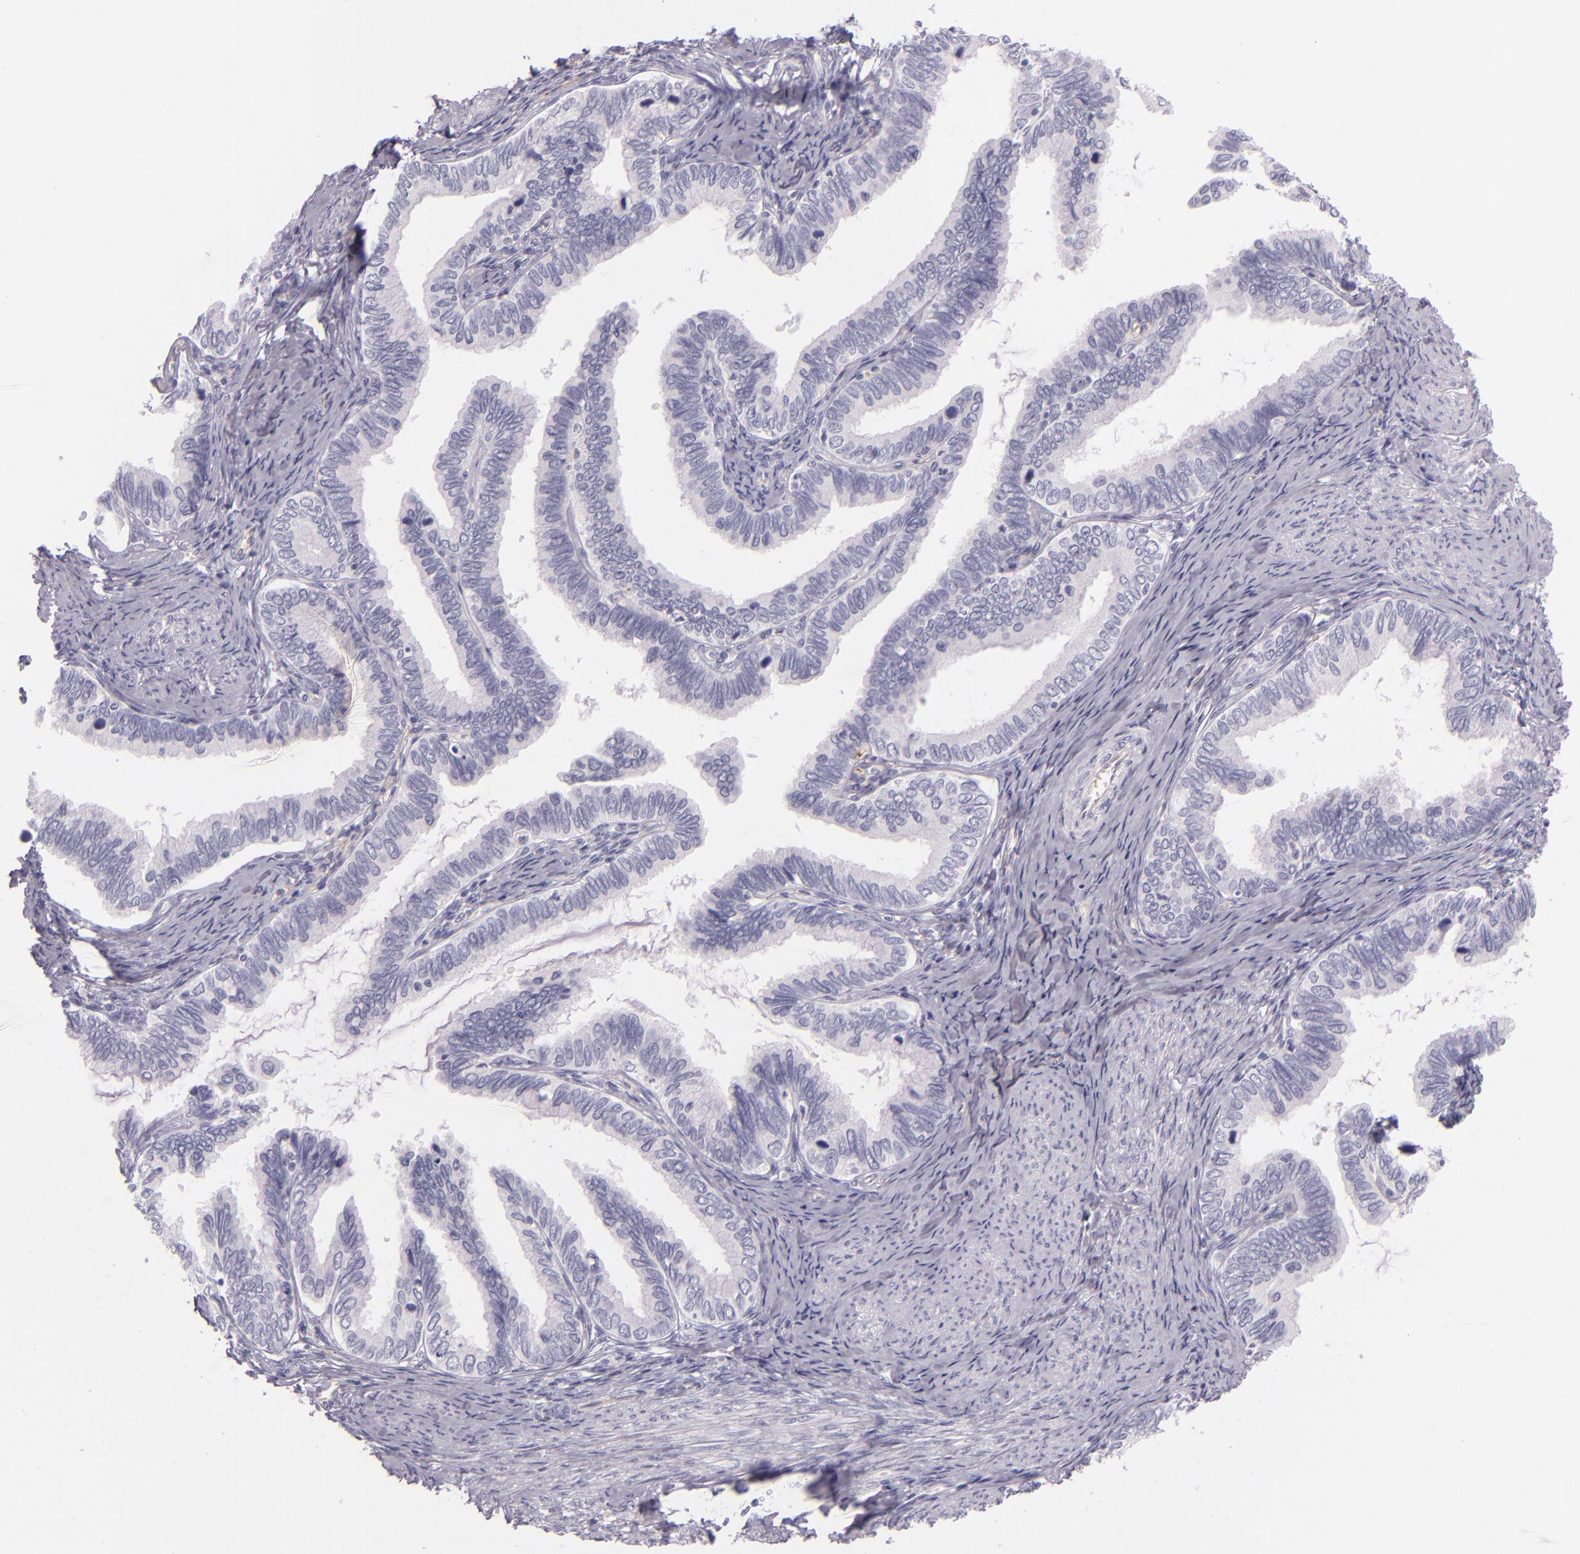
{"staining": {"intensity": "negative", "quantity": "none", "location": "none"}, "tissue": "cervical cancer", "cell_type": "Tumor cells", "image_type": "cancer", "snomed": [{"axis": "morphology", "description": "Adenocarcinoma, NOS"}, {"axis": "topography", "description": "Cervix"}], "caption": "DAB immunohistochemical staining of human cervical adenocarcinoma reveals no significant expression in tumor cells. (IHC, brightfield microscopy, high magnification).", "gene": "ICAM1", "patient": {"sex": "female", "age": 49}}